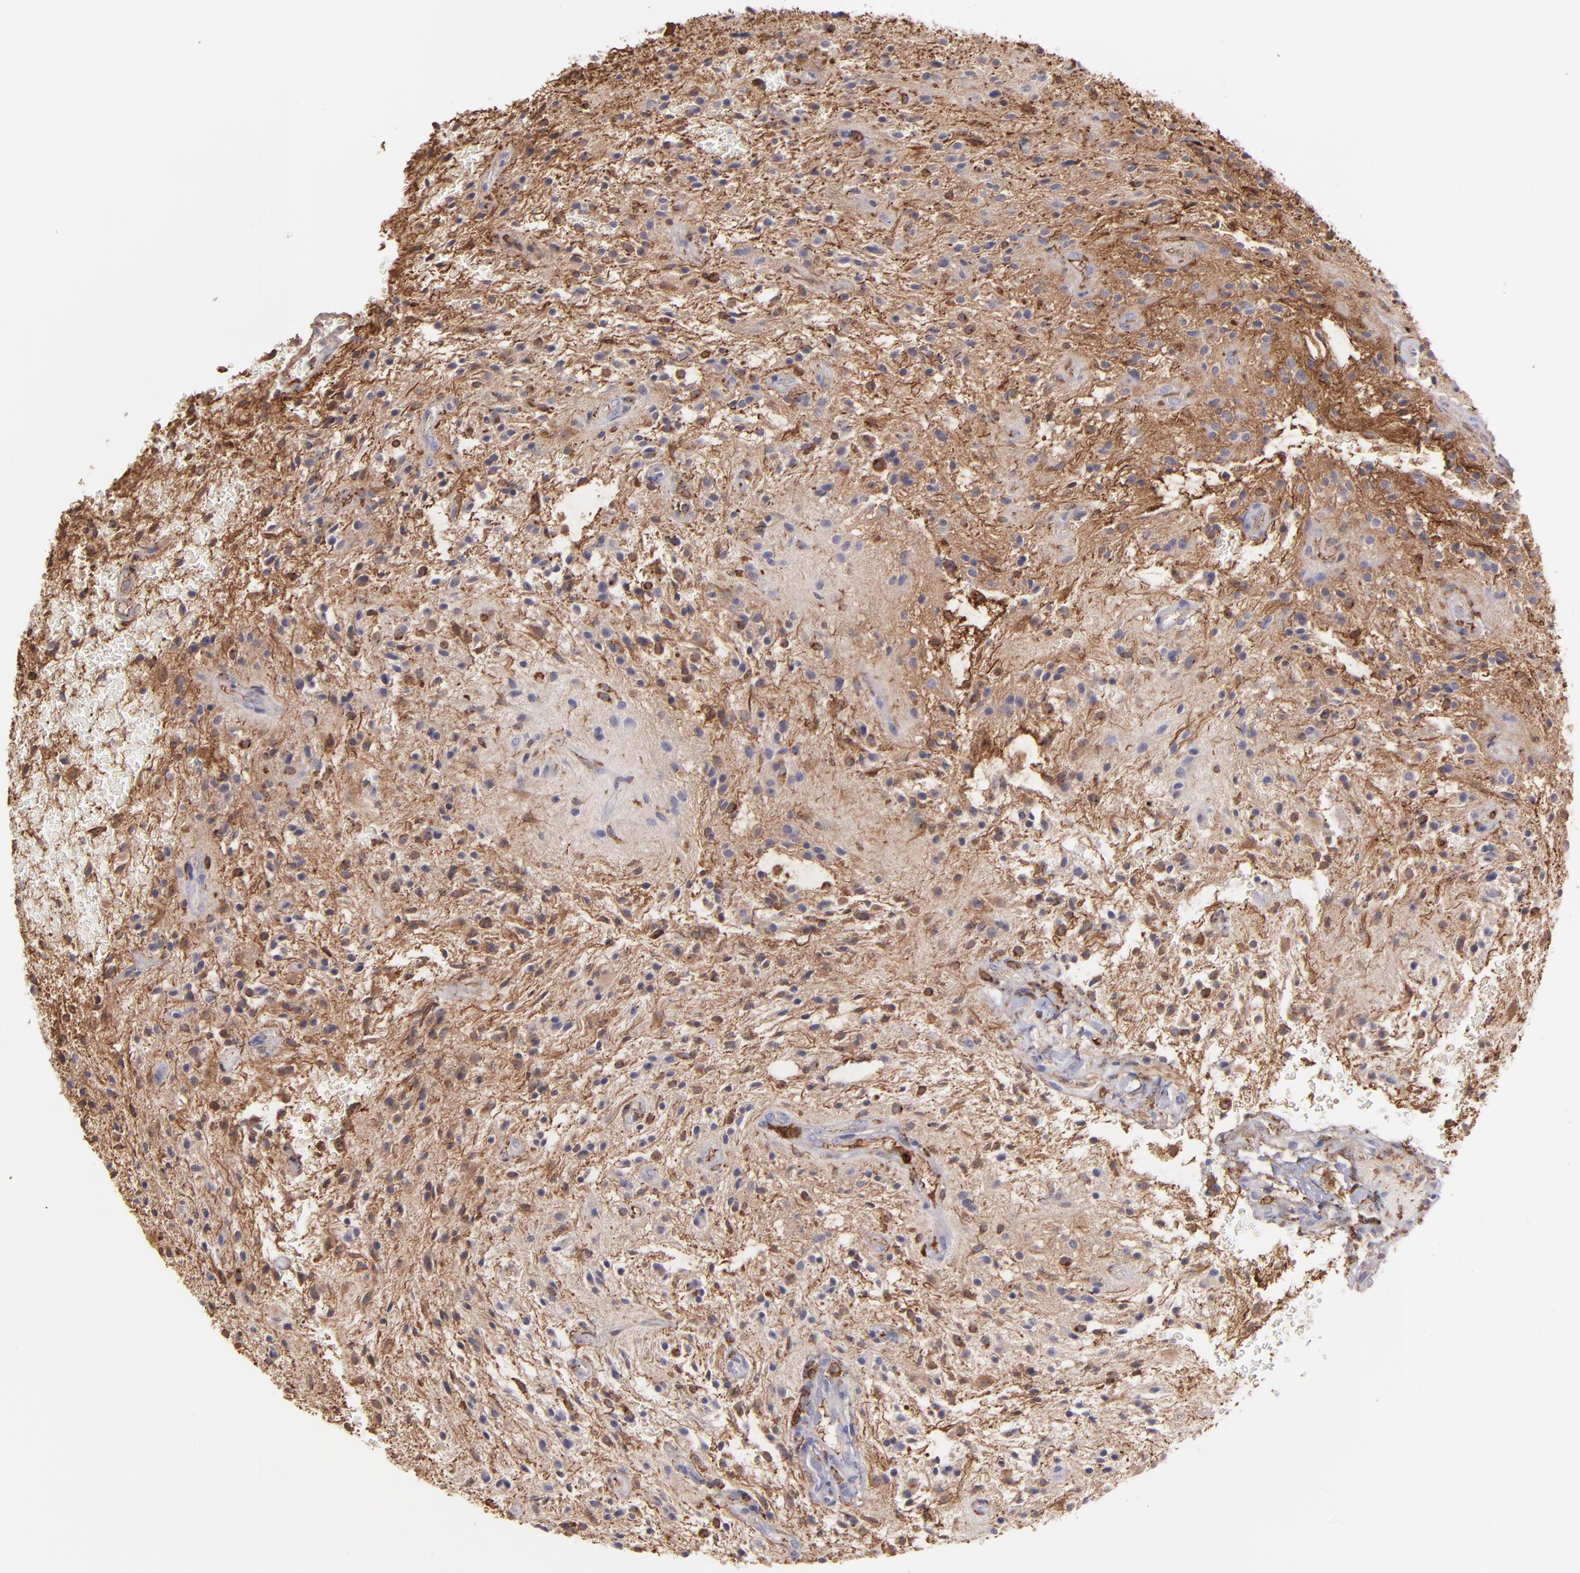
{"staining": {"intensity": "weak", "quantity": "25%-75%", "location": "cytoplasmic/membranous"}, "tissue": "glioma", "cell_type": "Tumor cells", "image_type": "cancer", "snomed": [{"axis": "morphology", "description": "Glioma, malignant, NOS"}, {"axis": "topography", "description": "Cerebellum"}], "caption": "DAB immunohistochemical staining of human glioma exhibits weak cytoplasmic/membranous protein staining in about 25%-75% of tumor cells.", "gene": "C1QA", "patient": {"sex": "female", "age": 10}}